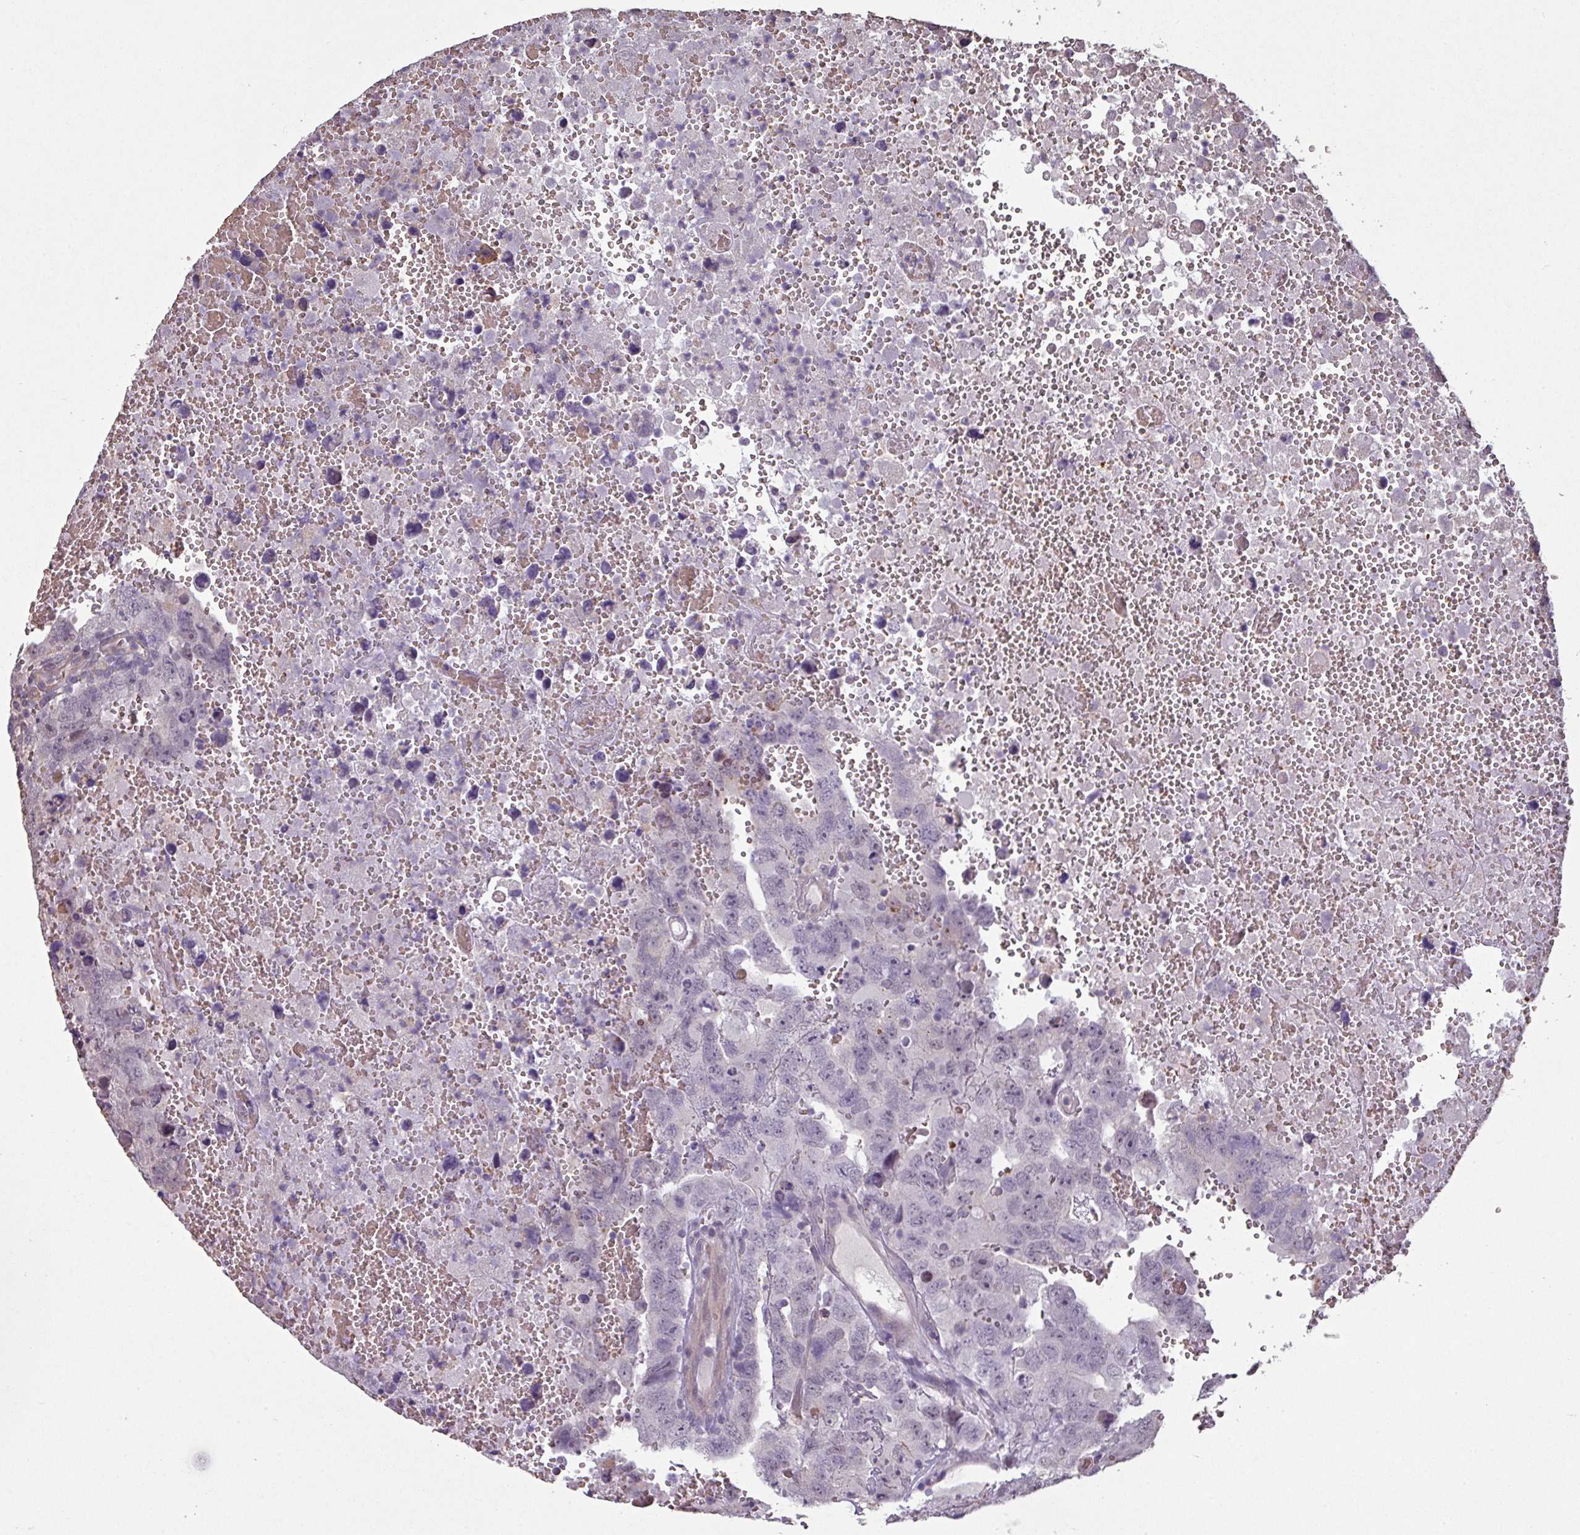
{"staining": {"intensity": "negative", "quantity": "none", "location": "none"}, "tissue": "testis cancer", "cell_type": "Tumor cells", "image_type": "cancer", "snomed": [{"axis": "morphology", "description": "Carcinoma, Embryonal, NOS"}, {"axis": "topography", "description": "Testis"}], "caption": "Human testis cancer stained for a protein using immunohistochemistry reveals no positivity in tumor cells.", "gene": "NHSL2", "patient": {"sex": "male", "age": 45}}